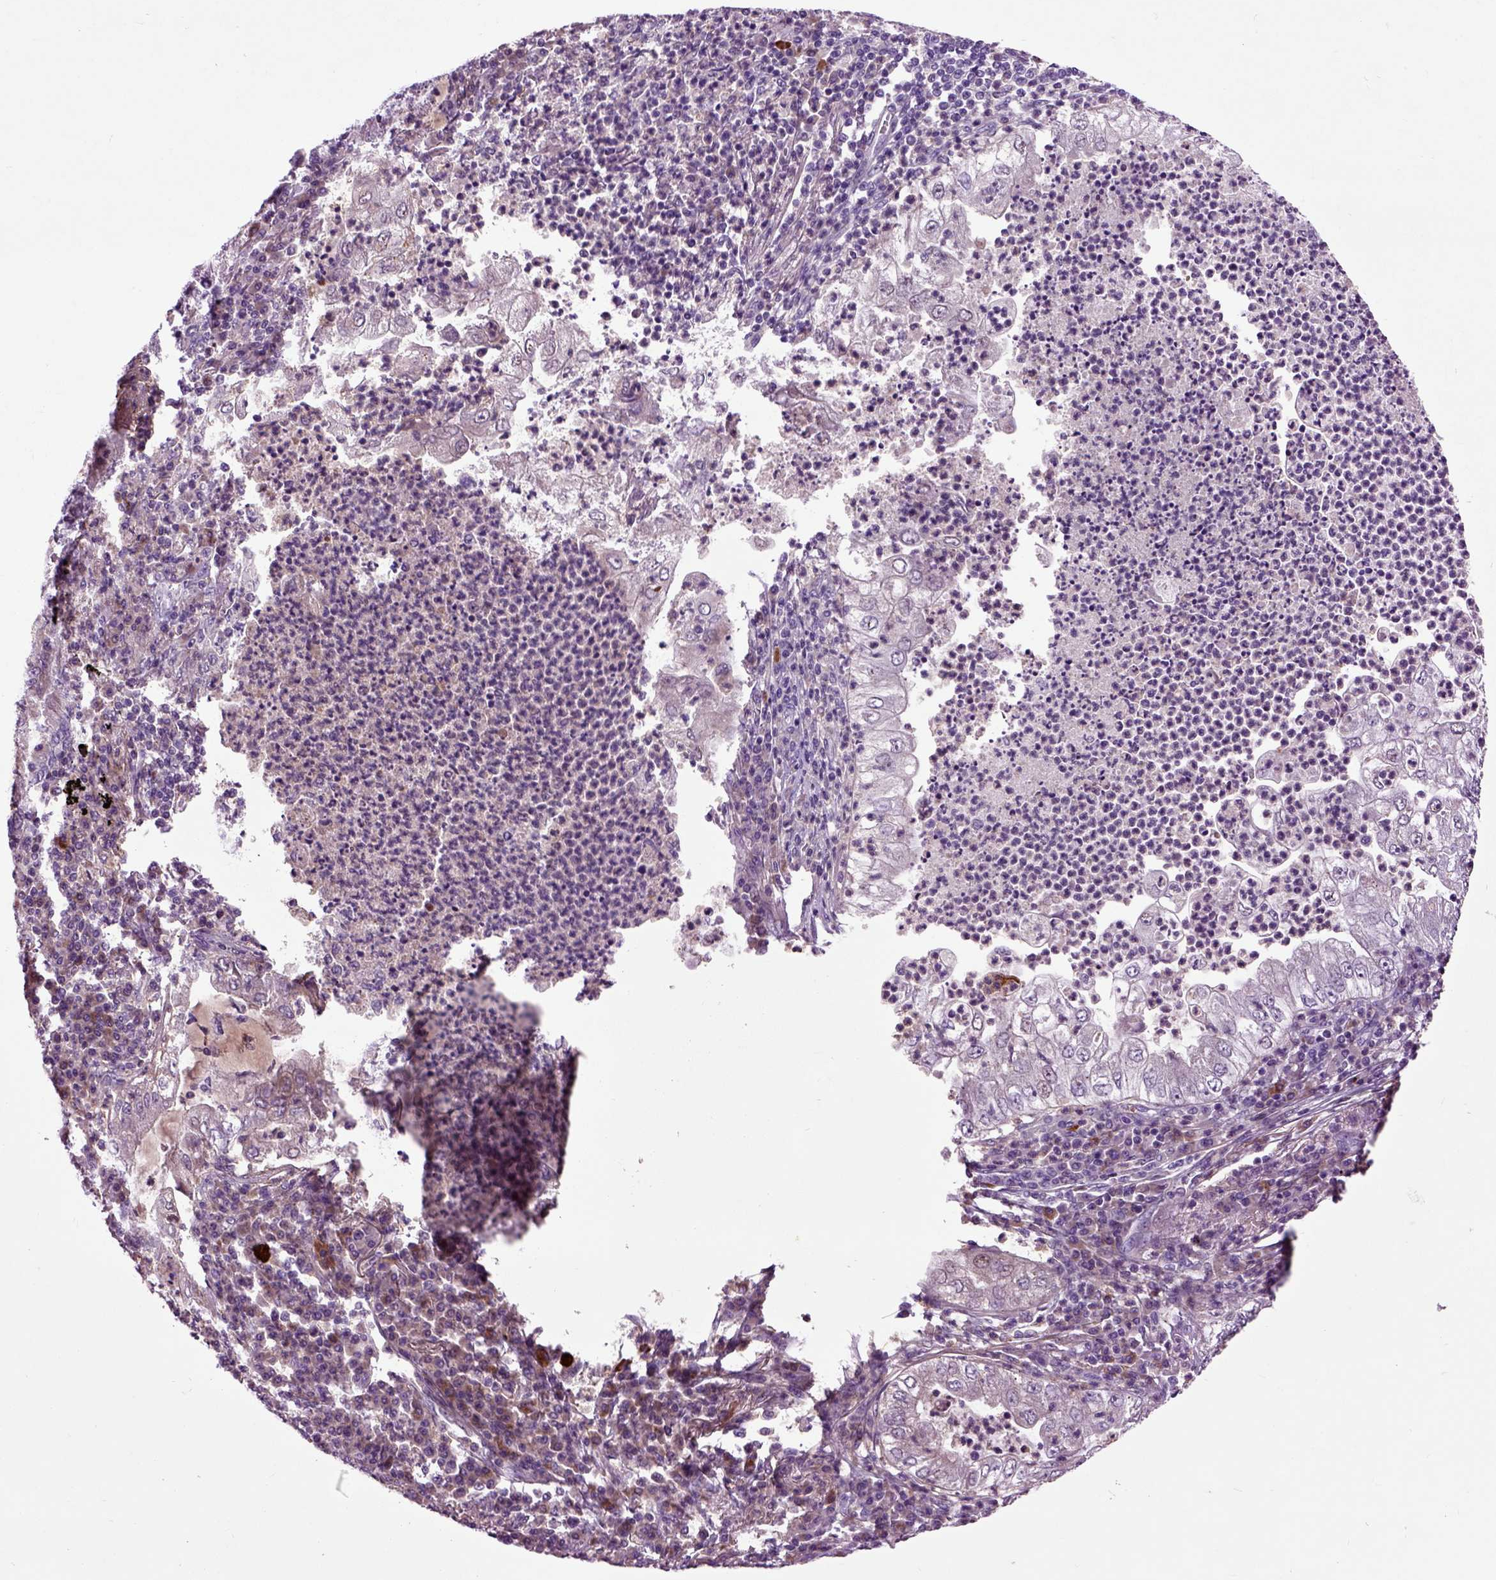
{"staining": {"intensity": "negative", "quantity": "none", "location": "none"}, "tissue": "lung cancer", "cell_type": "Tumor cells", "image_type": "cancer", "snomed": [{"axis": "morphology", "description": "Adenocarcinoma, NOS"}, {"axis": "topography", "description": "Lung"}], "caption": "High power microscopy image of an IHC photomicrograph of lung adenocarcinoma, revealing no significant staining in tumor cells.", "gene": "SPON1", "patient": {"sex": "female", "age": 73}}